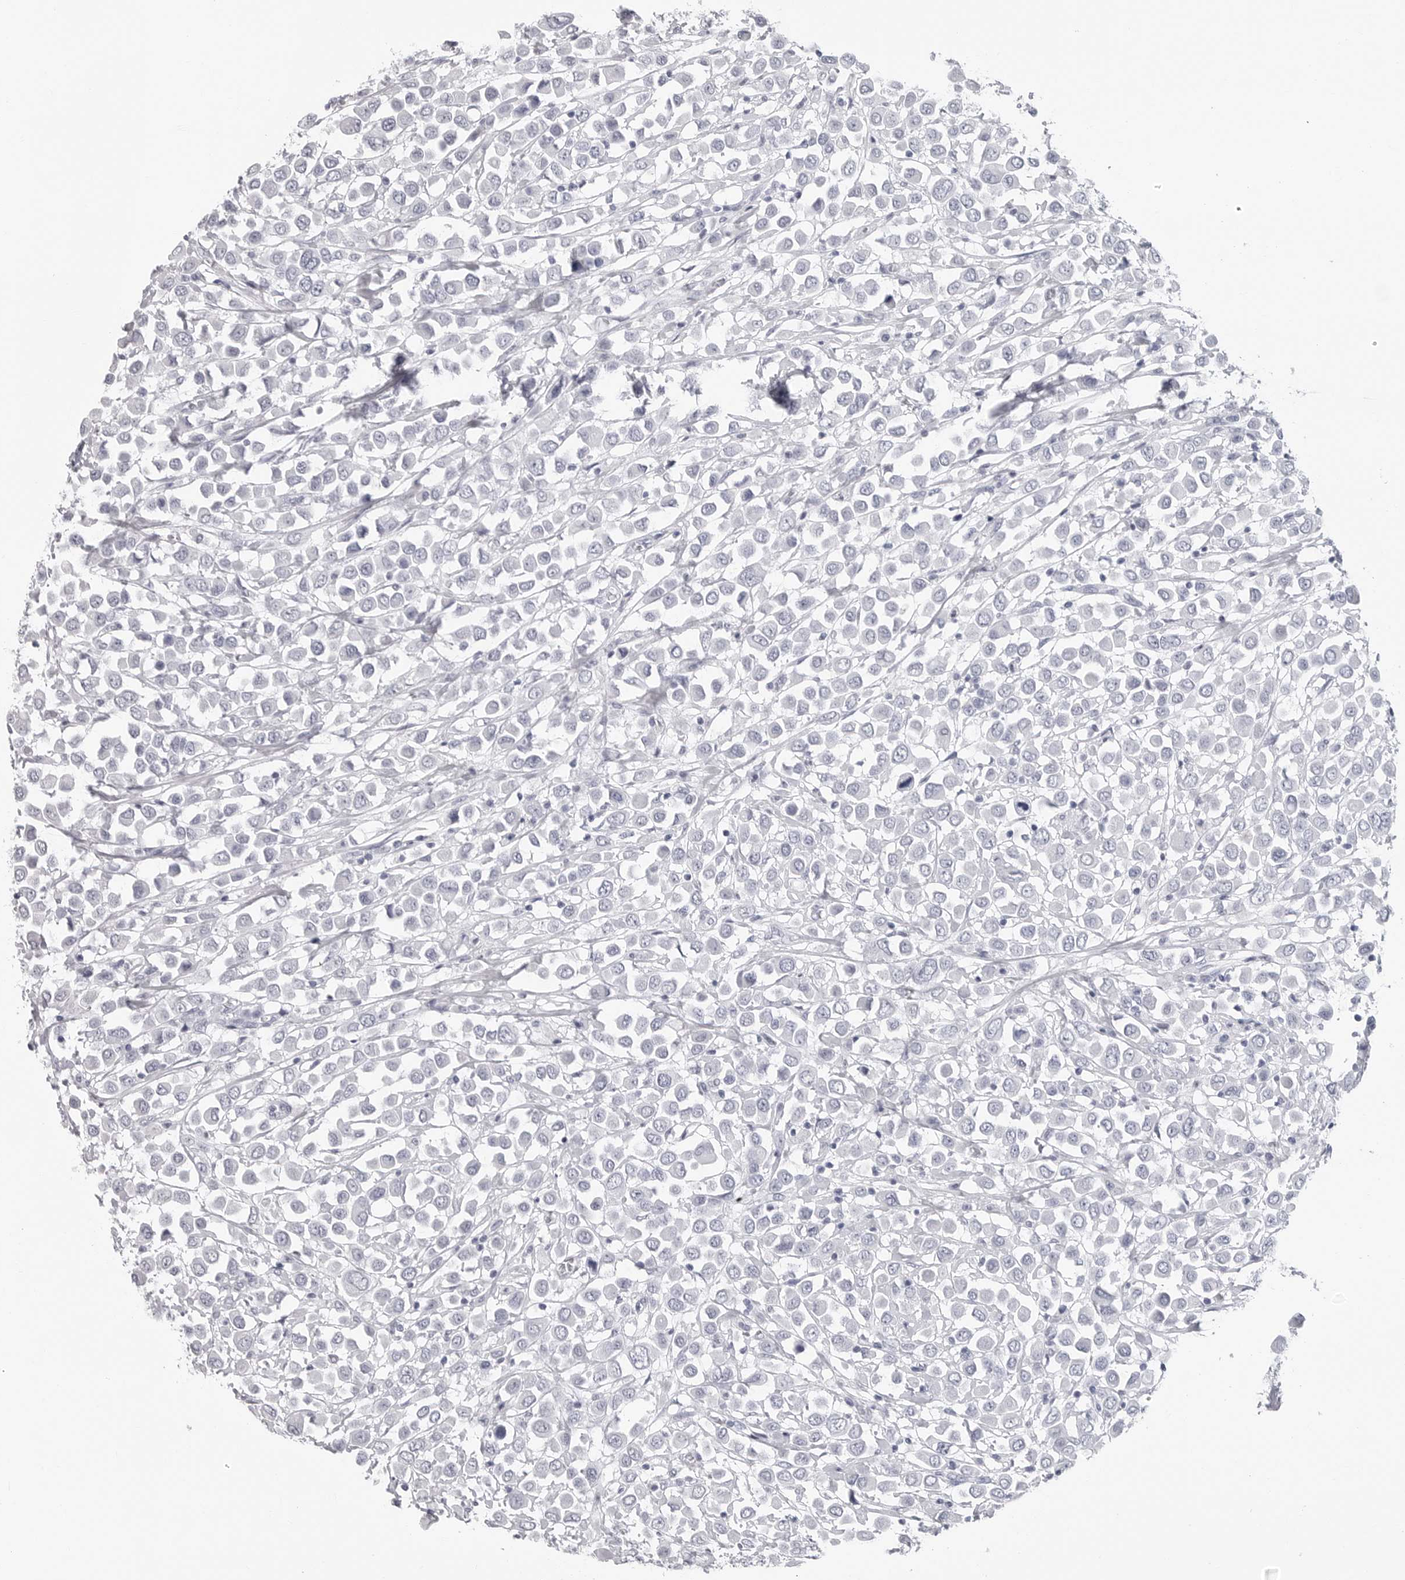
{"staining": {"intensity": "negative", "quantity": "none", "location": "none"}, "tissue": "breast cancer", "cell_type": "Tumor cells", "image_type": "cancer", "snomed": [{"axis": "morphology", "description": "Duct carcinoma"}, {"axis": "topography", "description": "Breast"}], "caption": "A high-resolution histopathology image shows IHC staining of breast cancer (infiltrating ductal carcinoma), which reveals no significant staining in tumor cells.", "gene": "CSH1", "patient": {"sex": "female", "age": 61}}